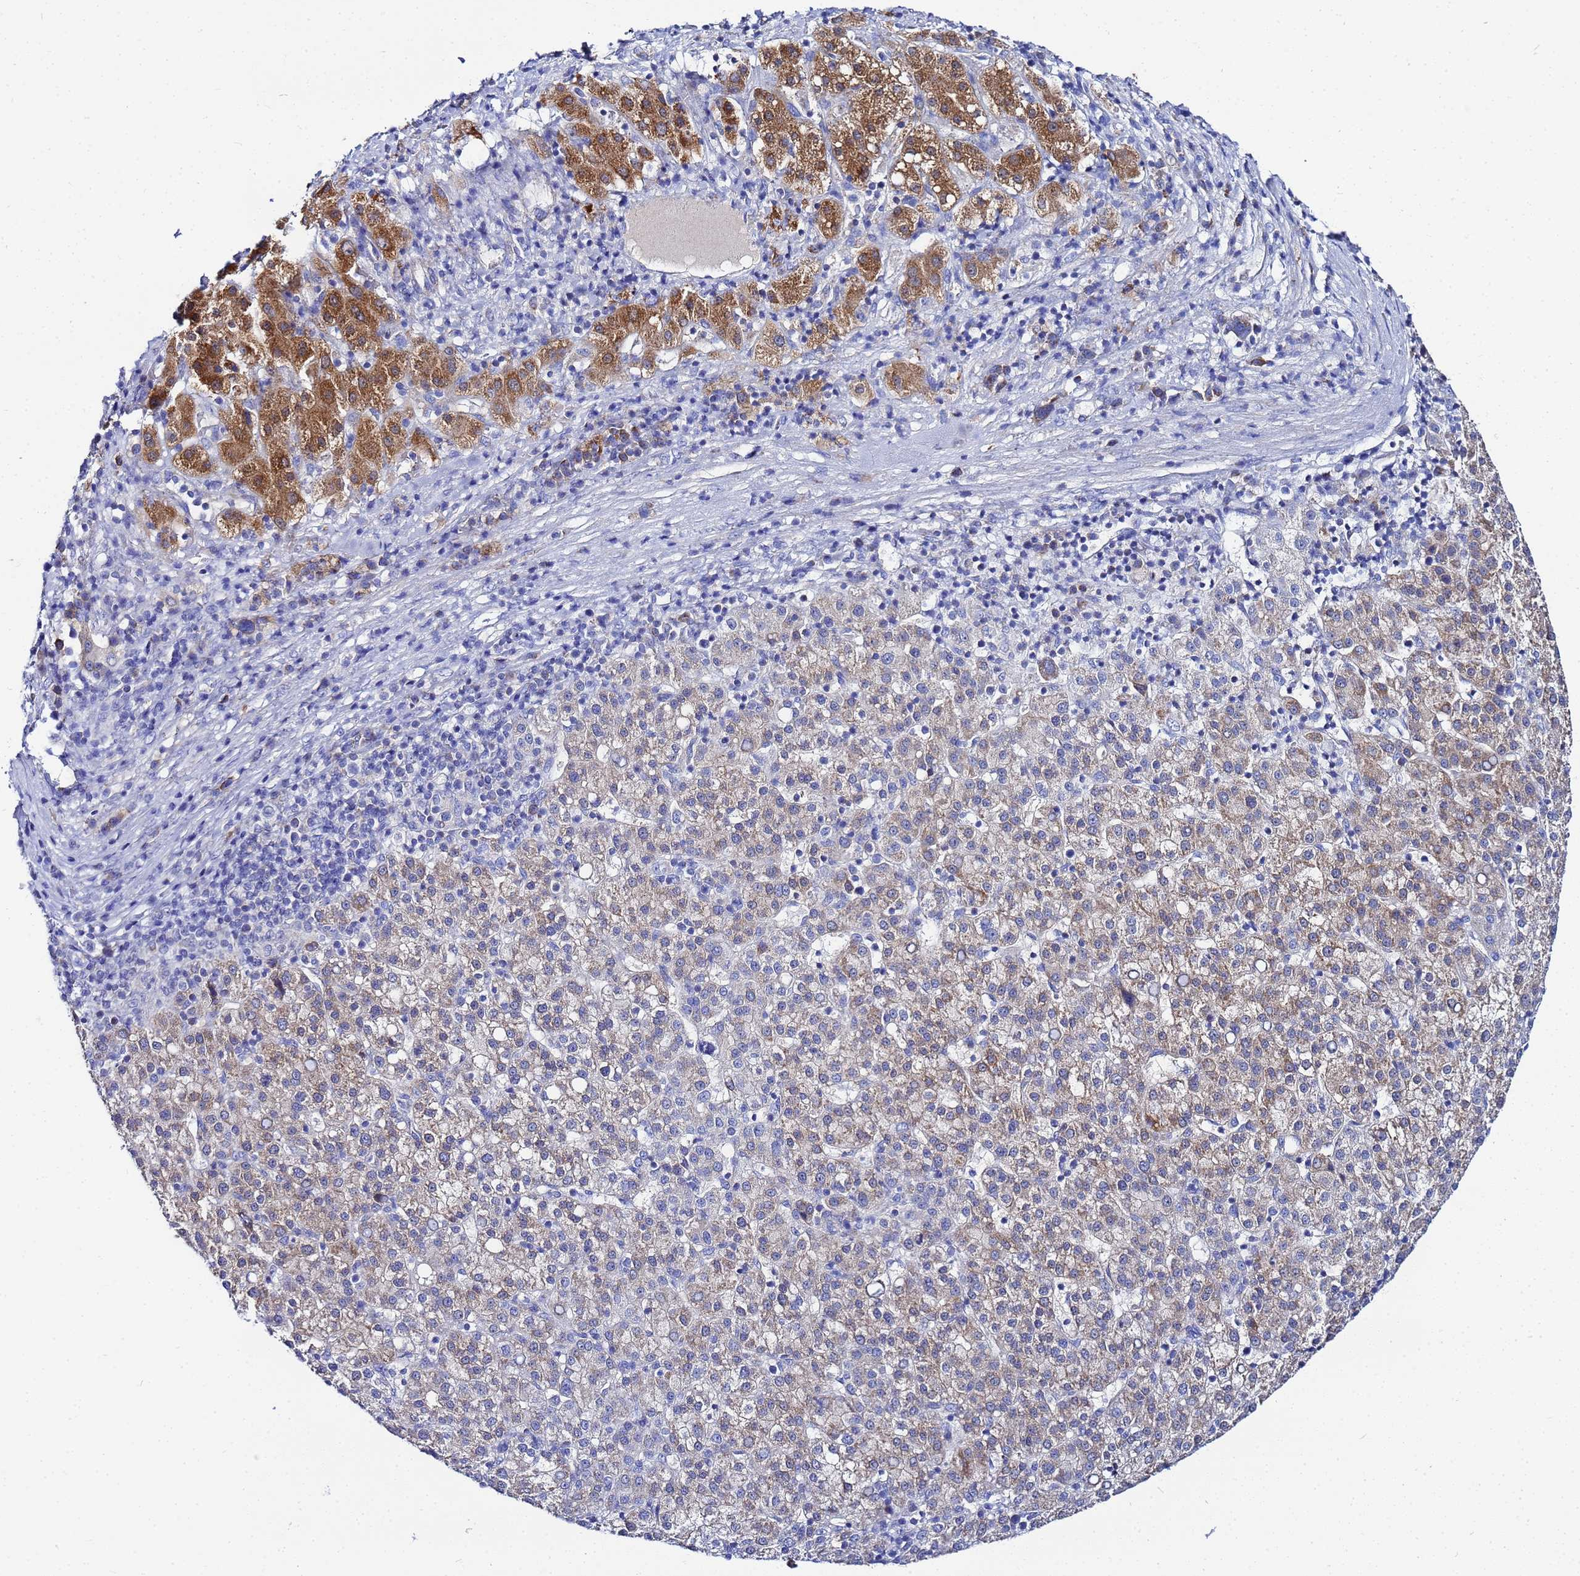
{"staining": {"intensity": "weak", "quantity": "25%-75%", "location": "cytoplasmic/membranous"}, "tissue": "liver cancer", "cell_type": "Tumor cells", "image_type": "cancer", "snomed": [{"axis": "morphology", "description": "Carcinoma, Hepatocellular, NOS"}, {"axis": "topography", "description": "Liver"}], "caption": "Liver cancer stained with immunohistochemistry displays weak cytoplasmic/membranous expression in approximately 25%-75% of tumor cells.", "gene": "FAHD2A", "patient": {"sex": "female", "age": 58}}